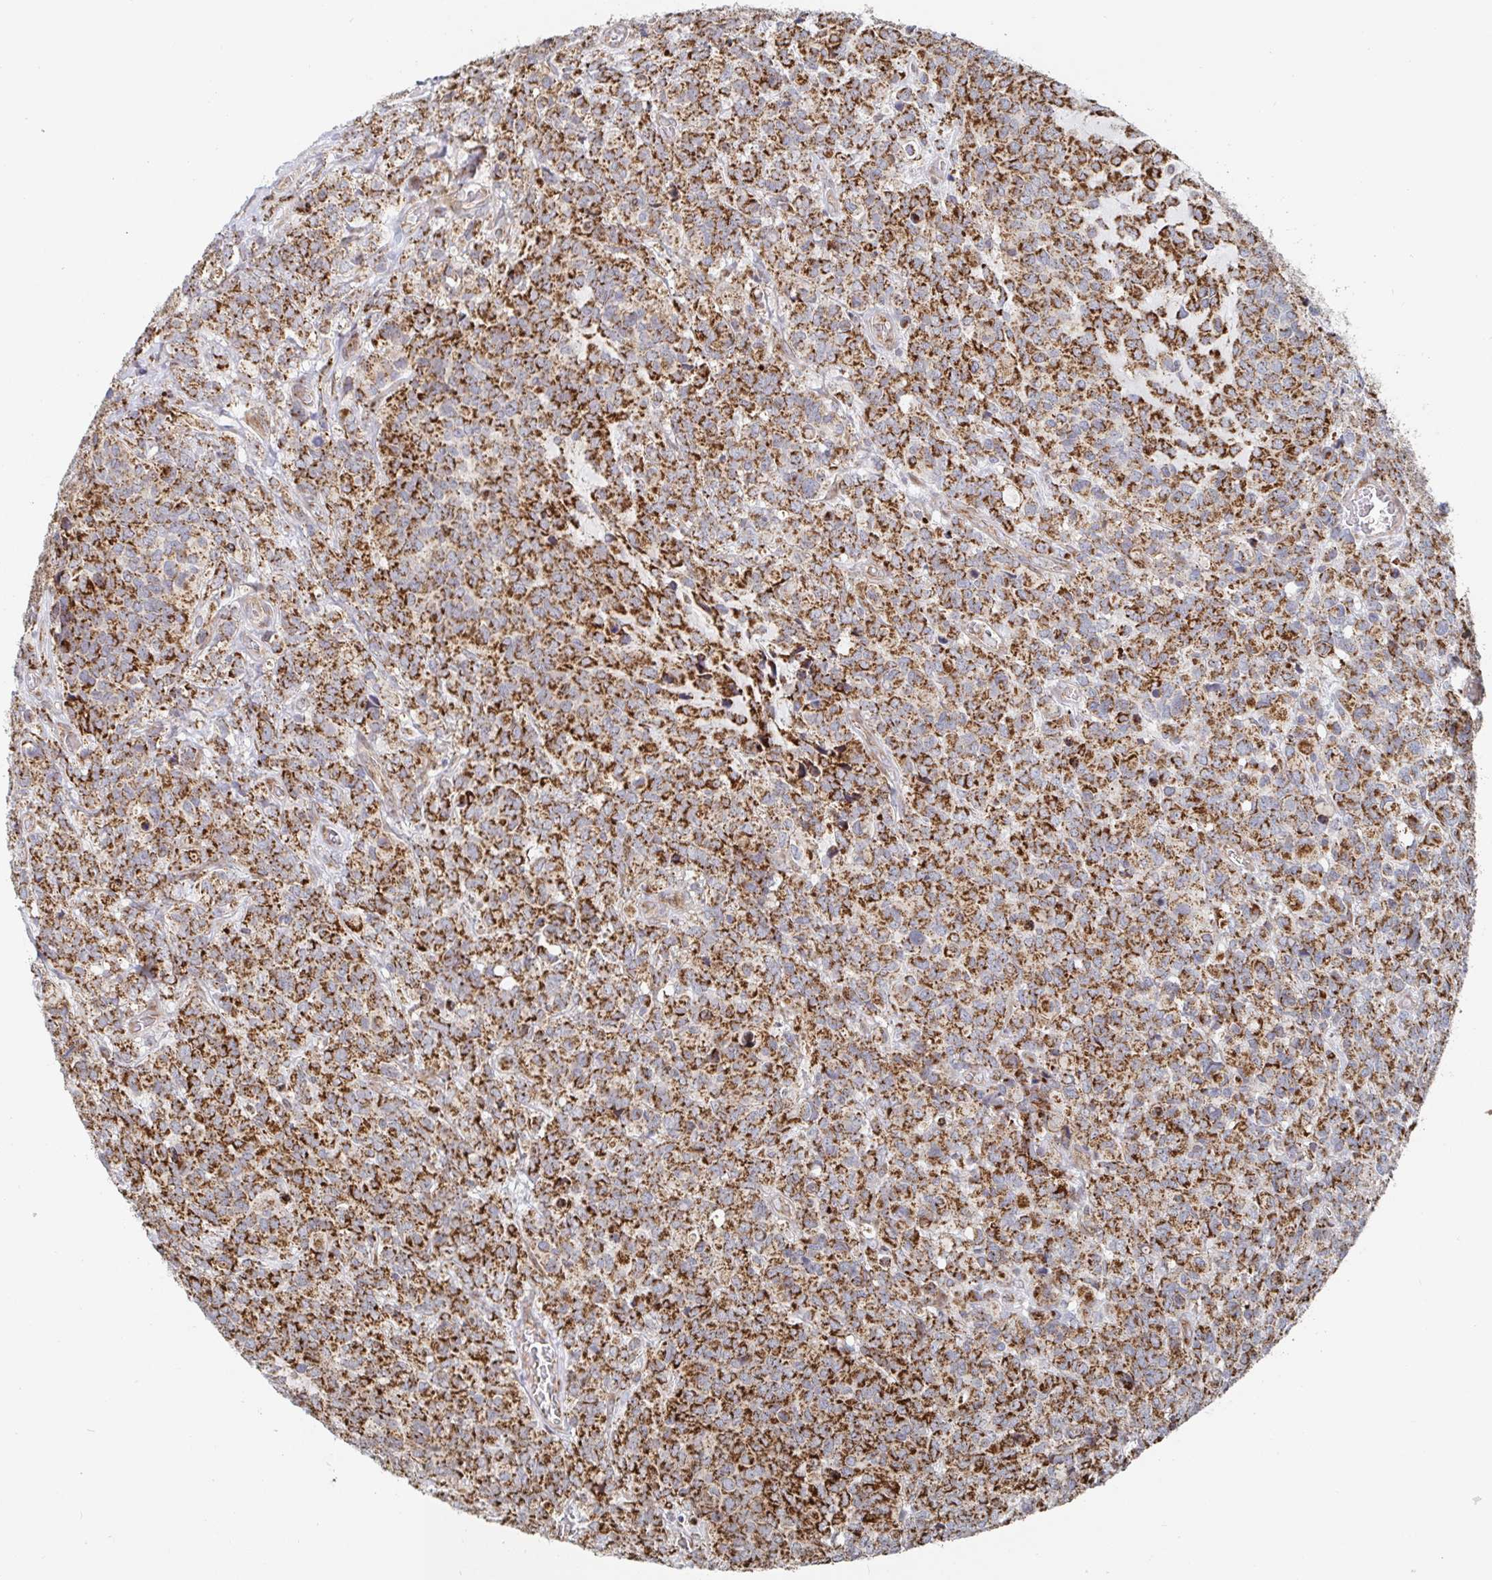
{"staining": {"intensity": "strong", "quantity": ">75%", "location": "cytoplasmic/membranous"}, "tissue": "glioma", "cell_type": "Tumor cells", "image_type": "cancer", "snomed": [{"axis": "morphology", "description": "Glioma, malignant, High grade"}, {"axis": "topography", "description": "Brain"}], "caption": "This photomicrograph displays IHC staining of human glioma, with high strong cytoplasmic/membranous staining in approximately >75% of tumor cells.", "gene": "STARD8", "patient": {"sex": "male", "age": 39}}